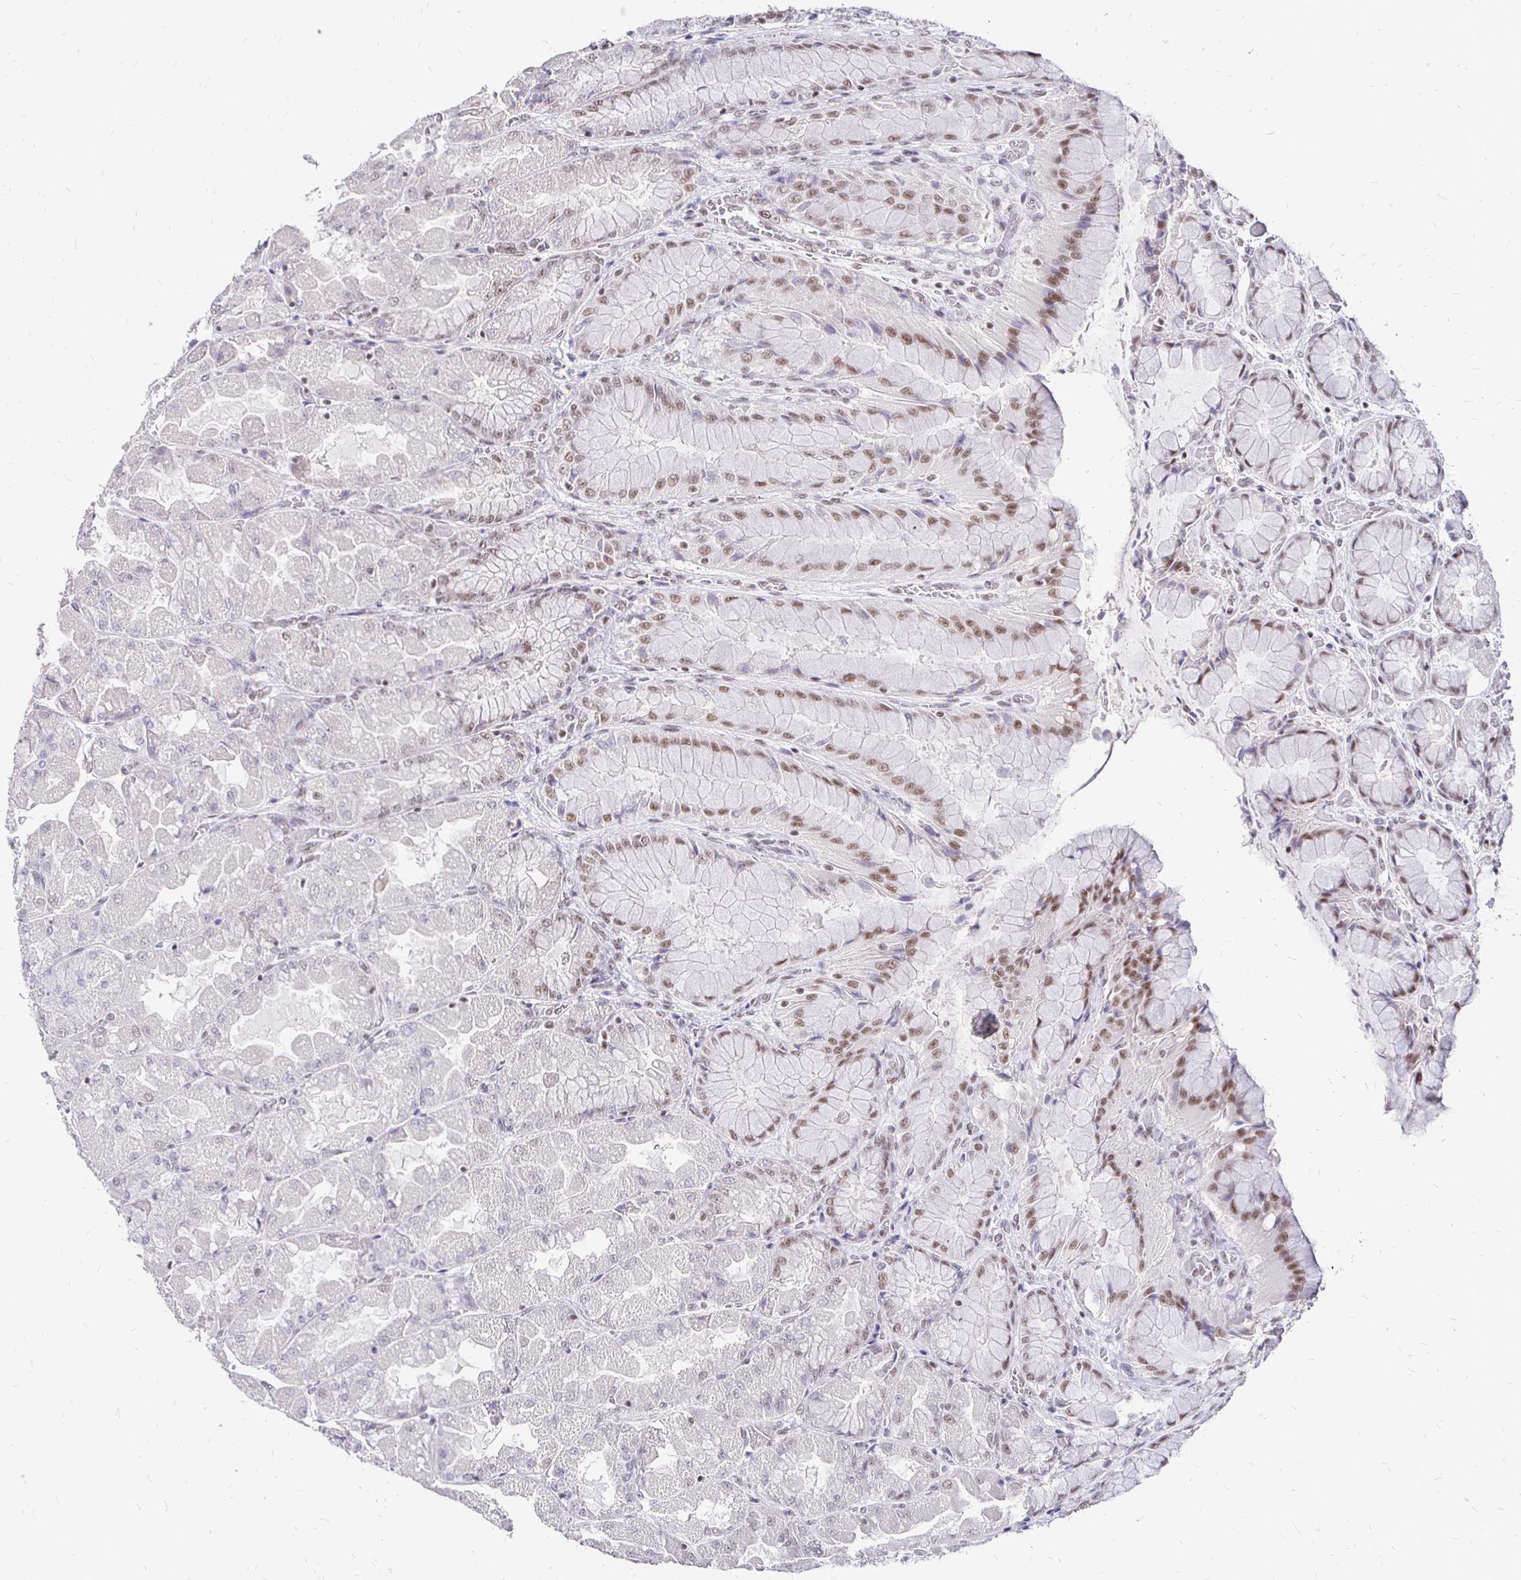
{"staining": {"intensity": "moderate", "quantity": "<25%", "location": "nuclear"}, "tissue": "stomach", "cell_type": "Glandular cells", "image_type": "normal", "snomed": [{"axis": "morphology", "description": "Normal tissue, NOS"}, {"axis": "topography", "description": "Stomach"}], "caption": "A photomicrograph of human stomach stained for a protein reveals moderate nuclear brown staining in glandular cells.", "gene": "SIN3A", "patient": {"sex": "female", "age": 61}}